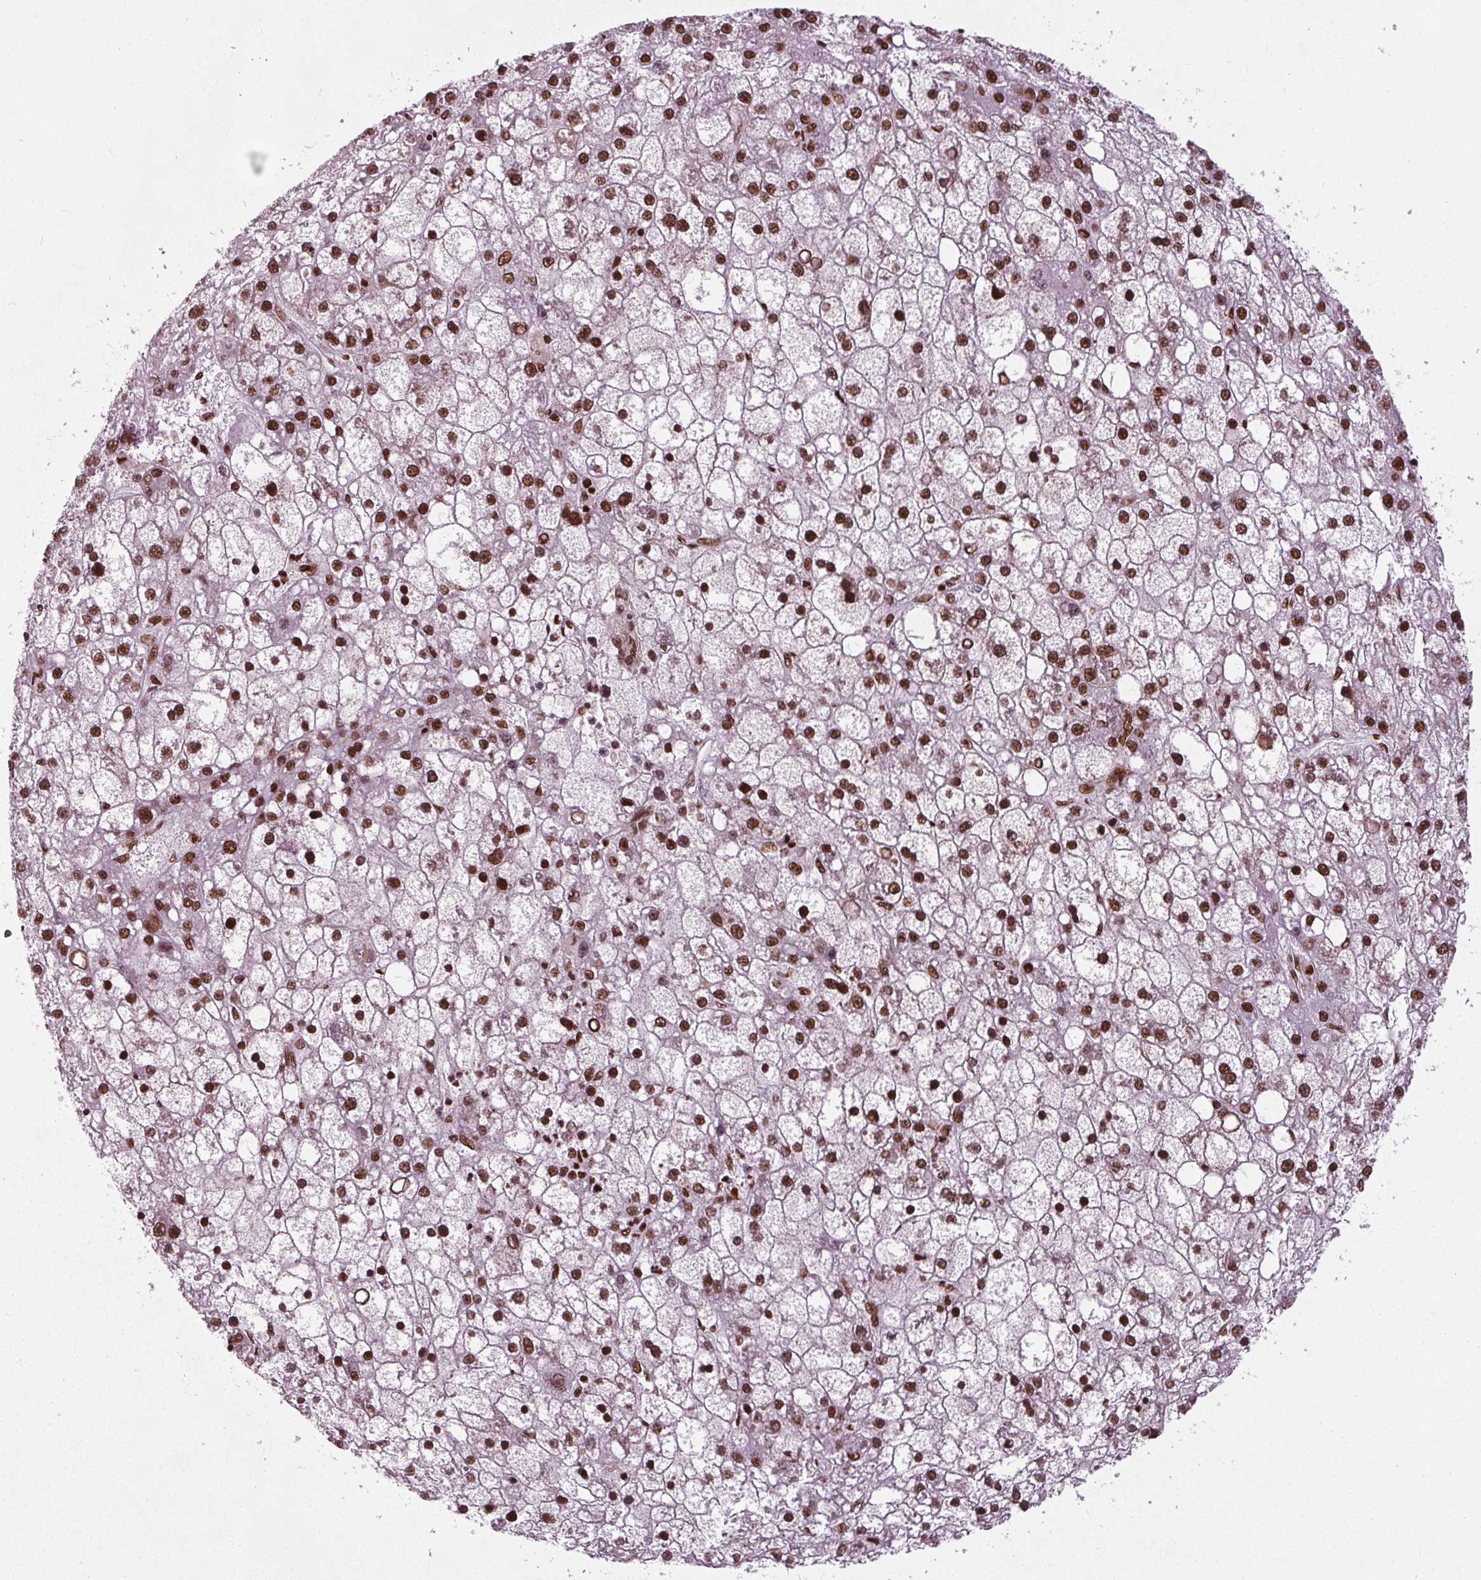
{"staining": {"intensity": "strong", "quantity": ">75%", "location": "nuclear"}, "tissue": "liver cancer", "cell_type": "Tumor cells", "image_type": "cancer", "snomed": [{"axis": "morphology", "description": "Carcinoma, Hepatocellular, NOS"}, {"axis": "topography", "description": "Liver"}], "caption": "Immunohistochemical staining of liver cancer shows high levels of strong nuclear positivity in about >75% of tumor cells. (brown staining indicates protein expression, while blue staining denotes nuclei).", "gene": "BRD4", "patient": {"sex": "male", "age": 67}}